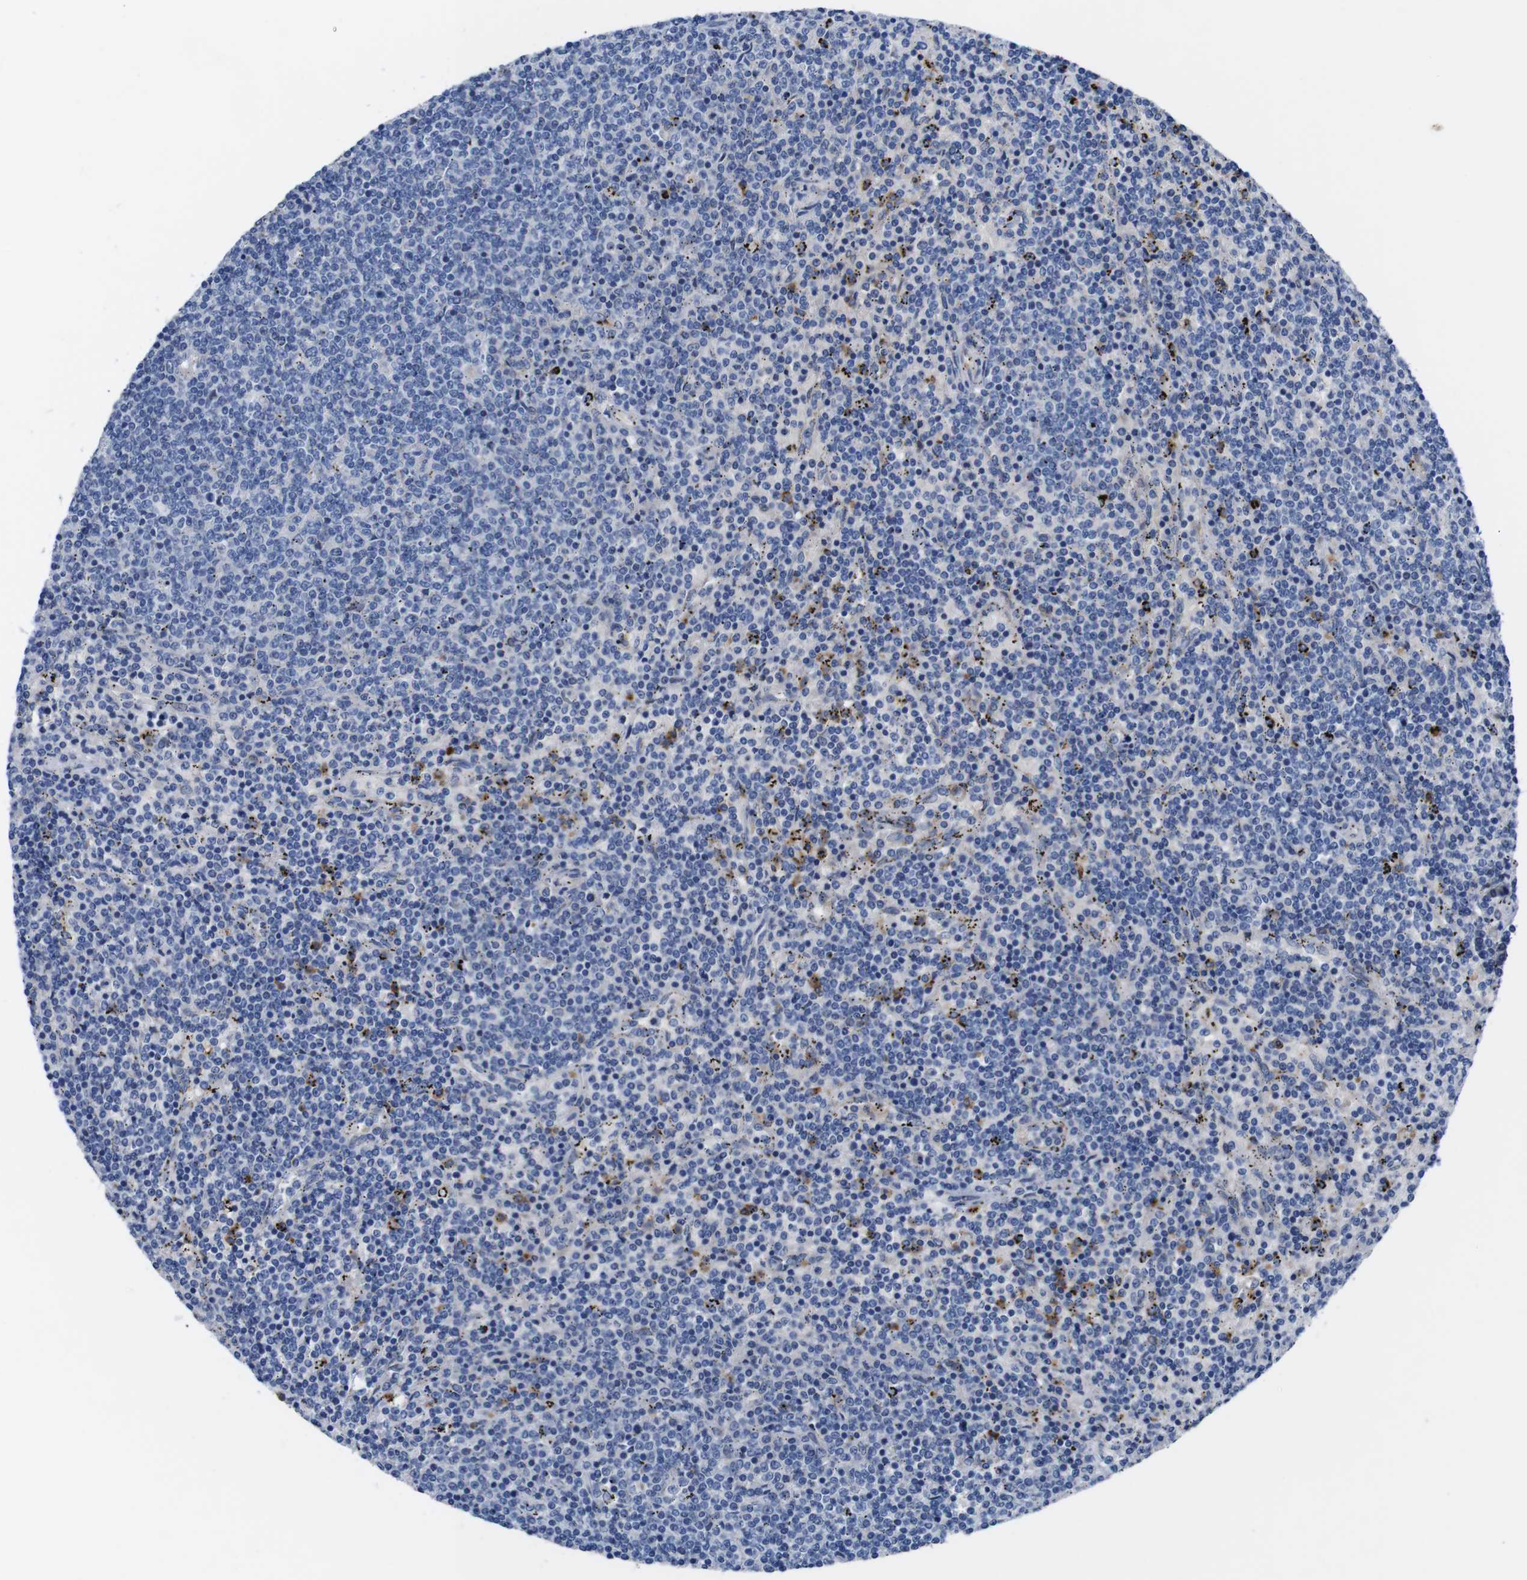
{"staining": {"intensity": "negative", "quantity": "none", "location": "none"}, "tissue": "lymphoma", "cell_type": "Tumor cells", "image_type": "cancer", "snomed": [{"axis": "morphology", "description": "Malignant lymphoma, non-Hodgkin's type, Low grade"}, {"axis": "topography", "description": "Spleen"}], "caption": "Tumor cells show no significant protein expression in low-grade malignant lymphoma, non-Hodgkin's type. Brightfield microscopy of IHC stained with DAB (brown) and hematoxylin (blue), captured at high magnification.", "gene": "C1RL", "patient": {"sex": "female", "age": 50}}